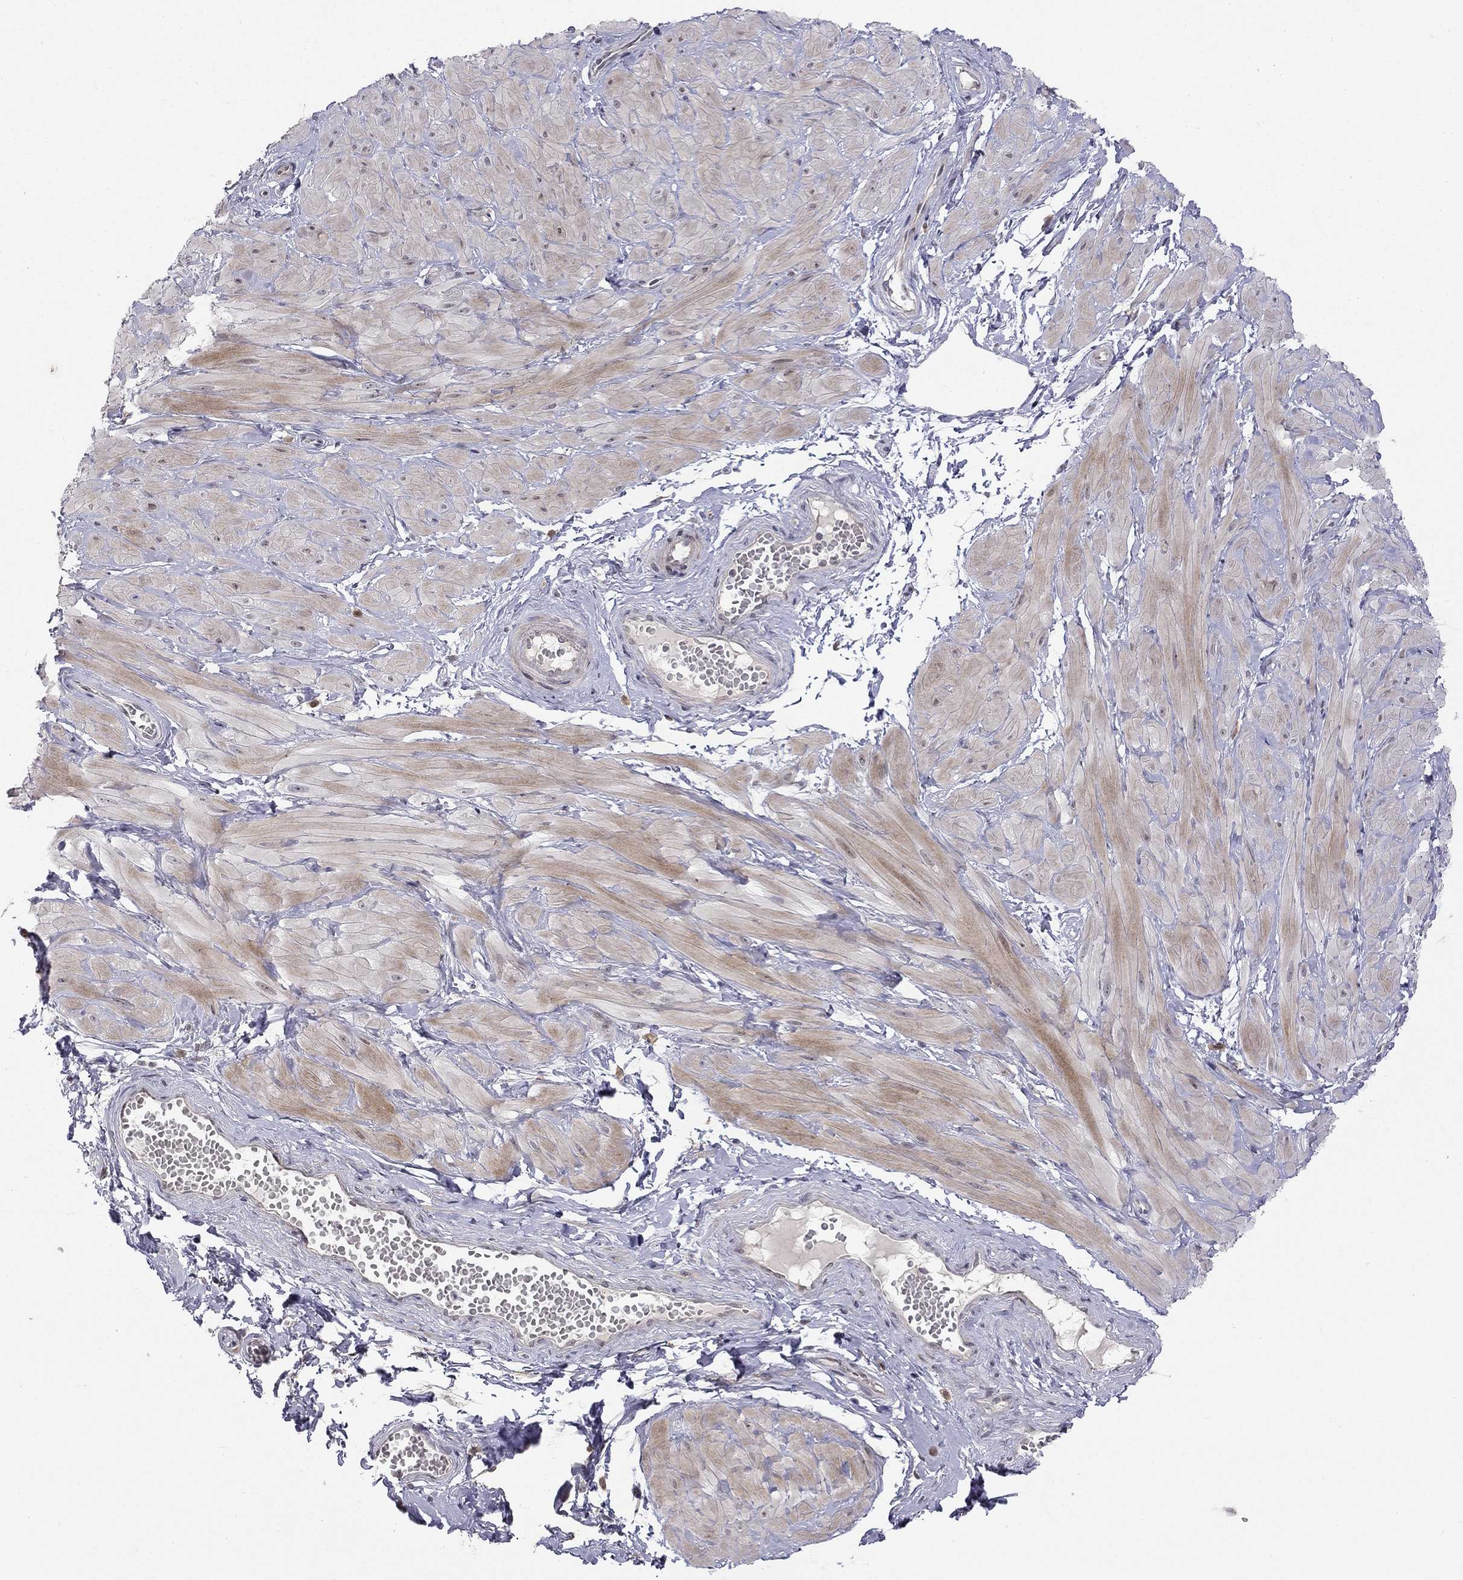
{"staining": {"intensity": "negative", "quantity": "none", "location": "none"}, "tissue": "adipose tissue", "cell_type": "Adipocytes", "image_type": "normal", "snomed": [{"axis": "morphology", "description": "Normal tissue, NOS"}, {"axis": "topography", "description": "Smooth muscle"}, {"axis": "topography", "description": "Peripheral nerve tissue"}], "caption": "DAB immunohistochemical staining of benign human adipose tissue reveals no significant expression in adipocytes. The staining was performed using DAB to visualize the protein expression in brown, while the nuclei were stained in blue with hematoxylin (Magnification: 20x).", "gene": "STXBP6", "patient": {"sex": "male", "age": 22}}